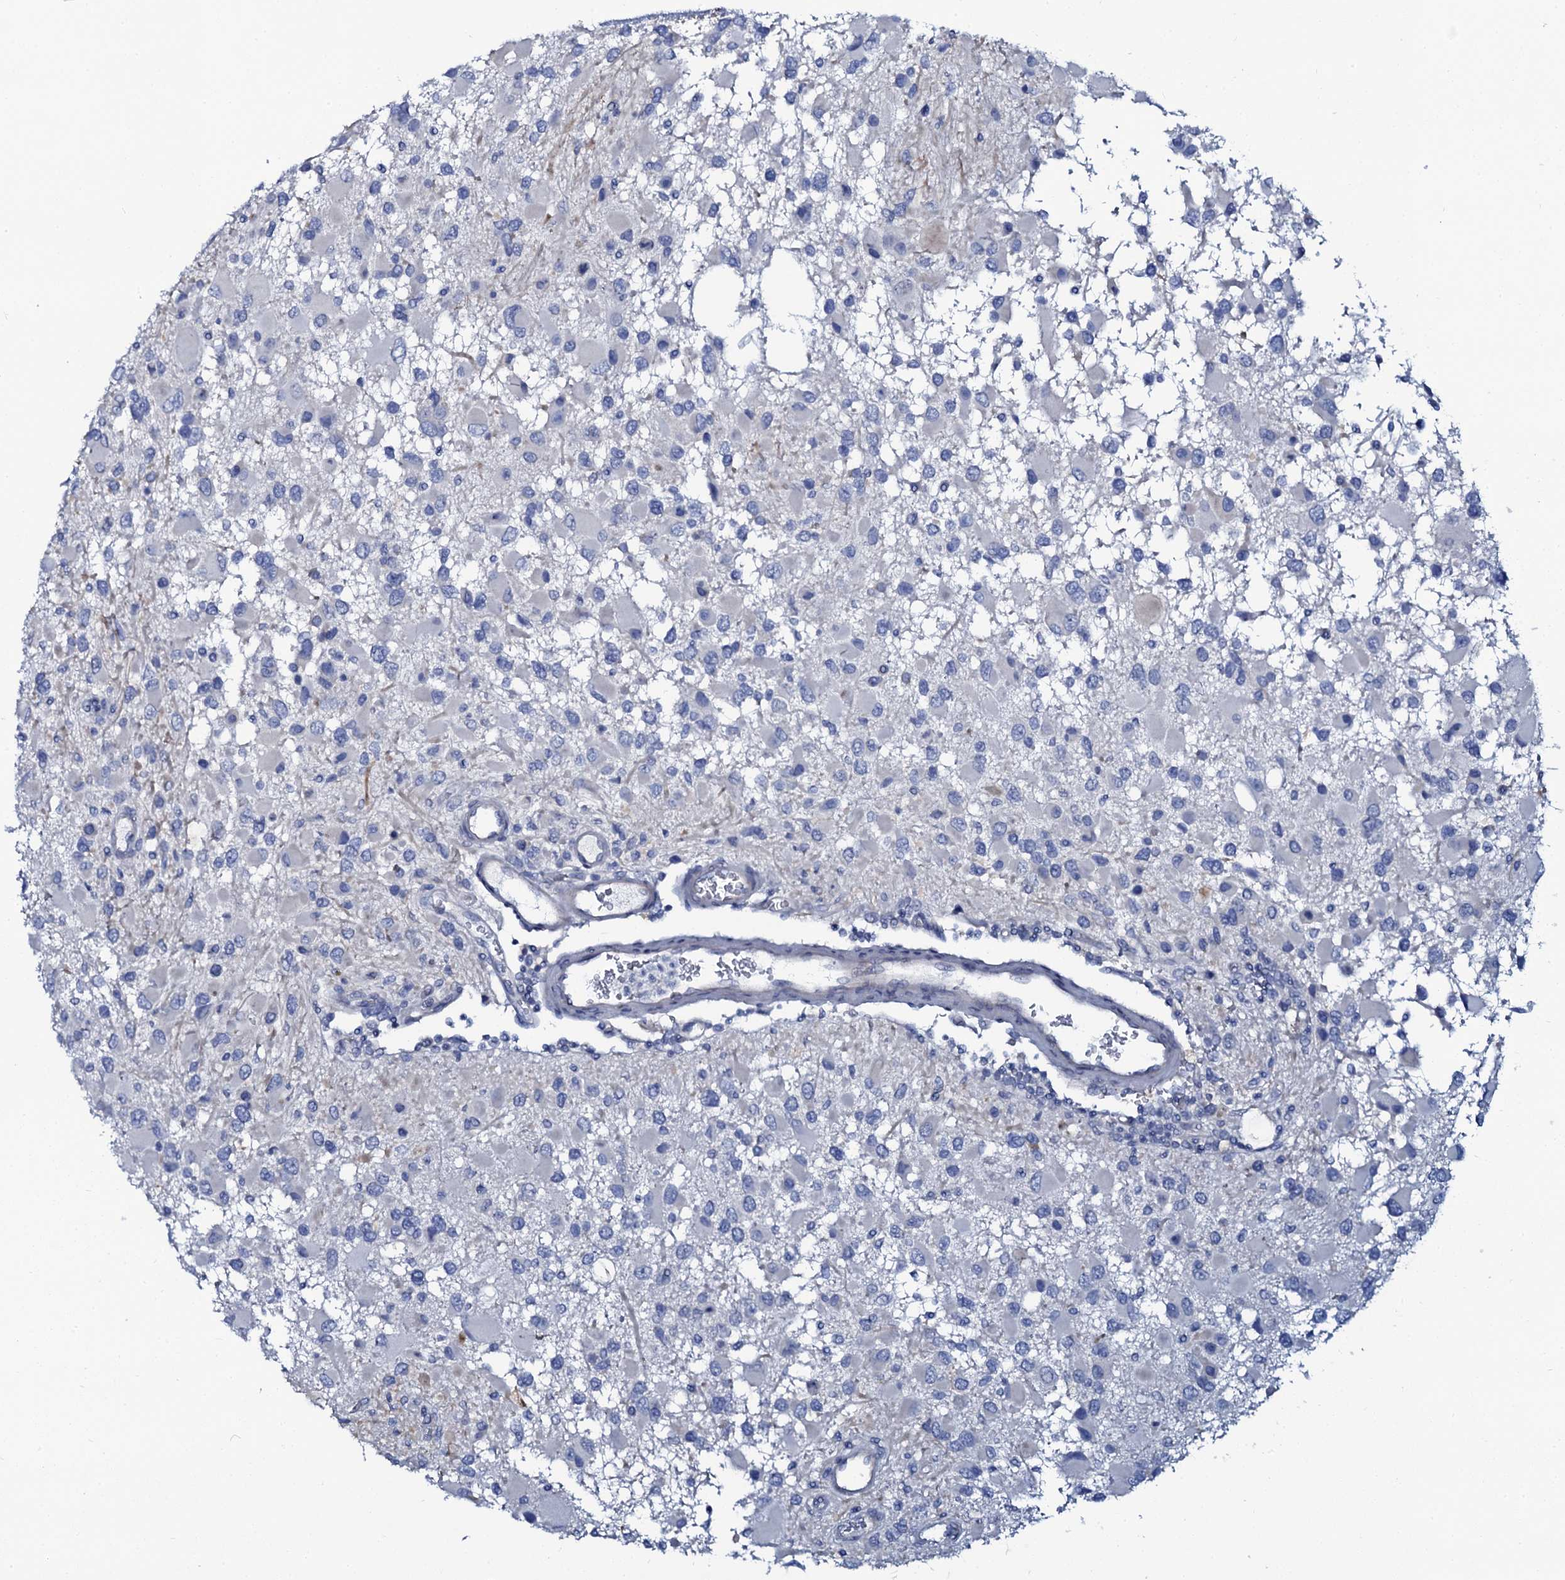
{"staining": {"intensity": "negative", "quantity": "none", "location": "none"}, "tissue": "glioma", "cell_type": "Tumor cells", "image_type": "cancer", "snomed": [{"axis": "morphology", "description": "Glioma, malignant, High grade"}, {"axis": "topography", "description": "Brain"}], "caption": "Tumor cells show no significant positivity in malignant high-grade glioma.", "gene": "C10orf88", "patient": {"sex": "male", "age": 53}}